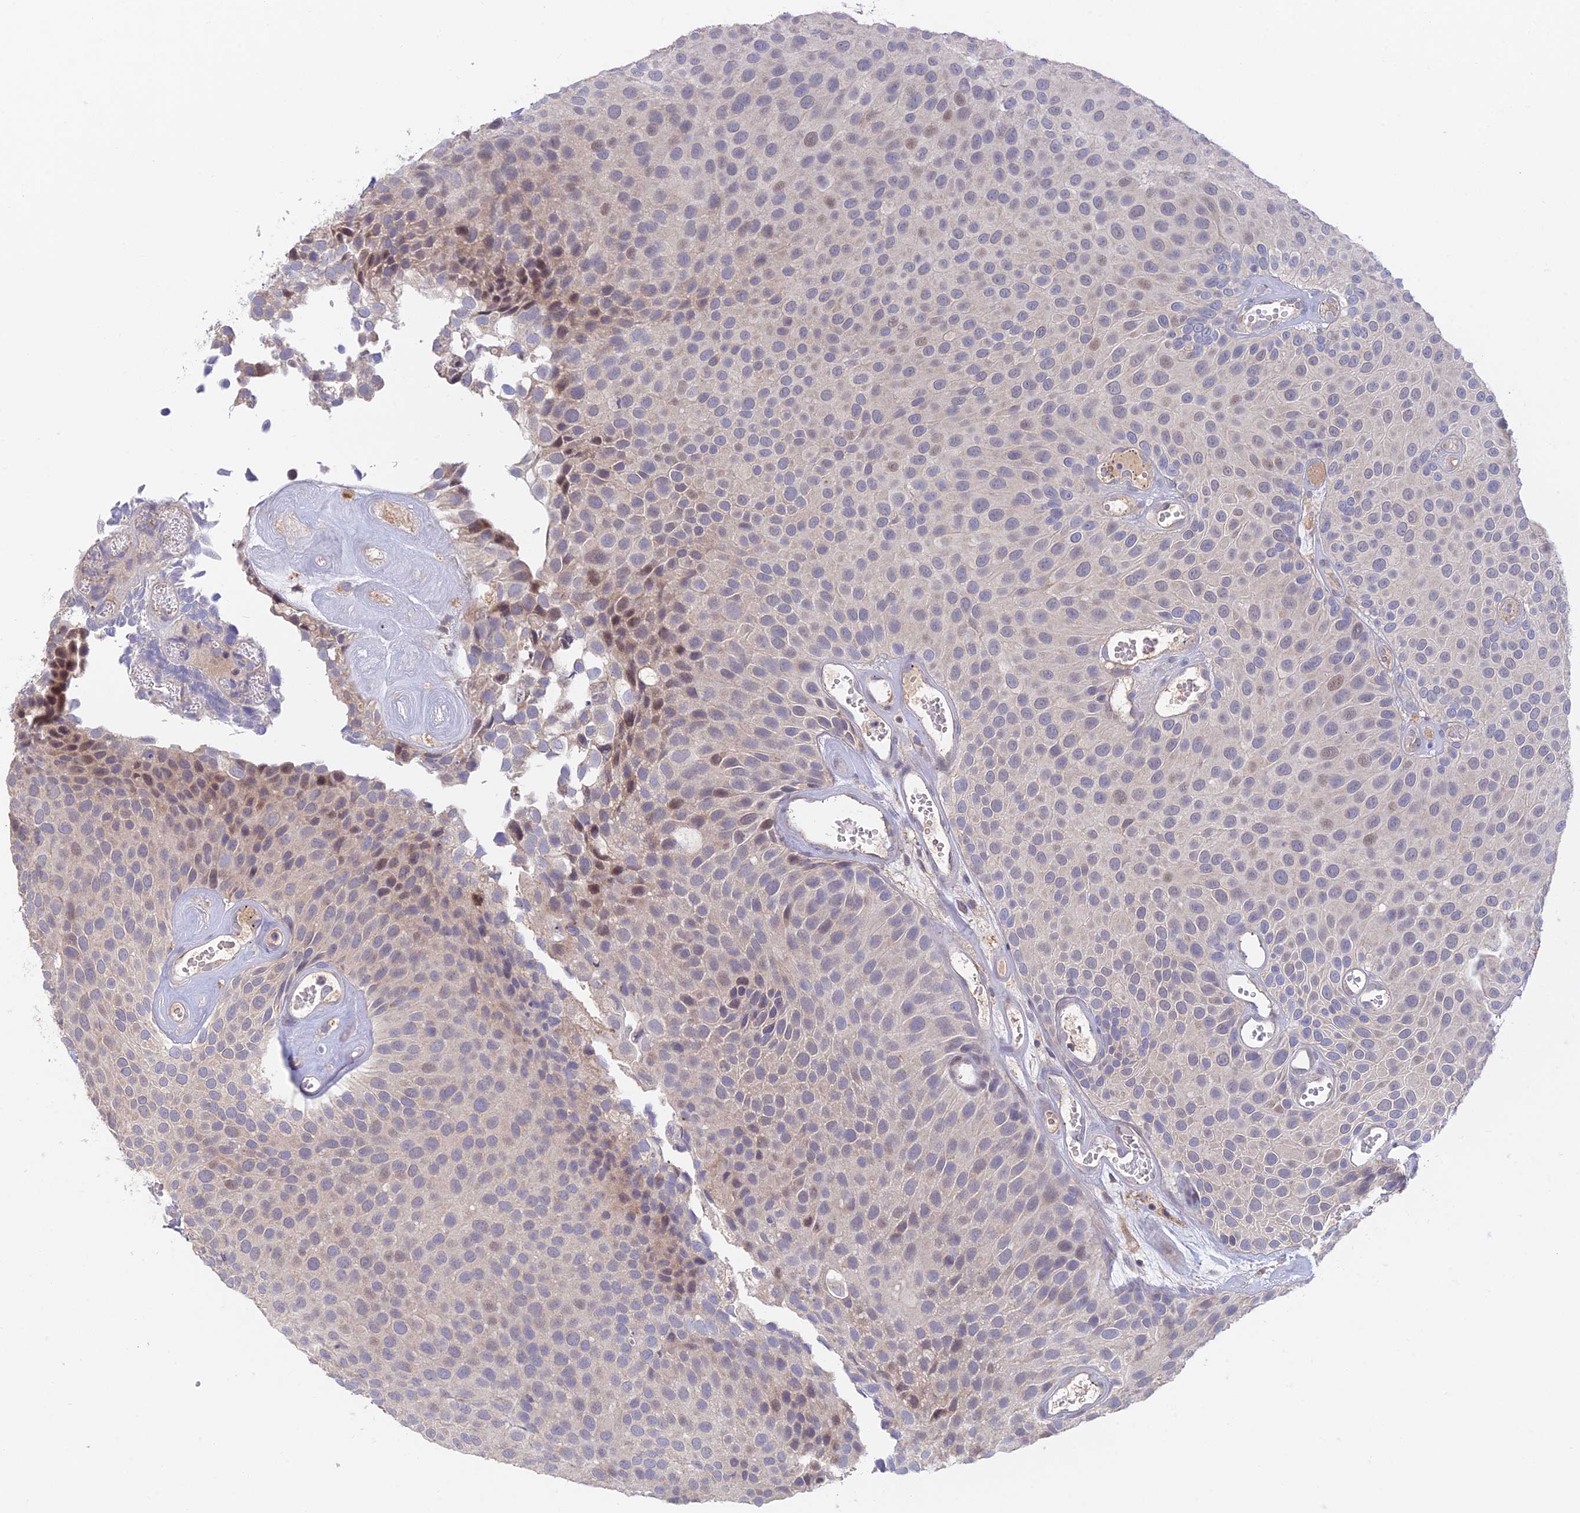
{"staining": {"intensity": "moderate", "quantity": "<25%", "location": "nuclear"}, "tissue": "urothelial cancer", "cell_type": "Tumor cells", "image_type": "cancer", "snomed": [{"axis": "morphology", "description": "Urothelial carcinoma, Low grade"}, {"axis": "topography", "description": "Urinary bladder"}], "caption": "This image shows immunohistochemistry staining of low-grade urothelial carcinoma, with low moderate nuclear staining in approximately <25% of tumor cells.", "gene": "ZUP1", "patient": {"sex": "male", "age": 89}}